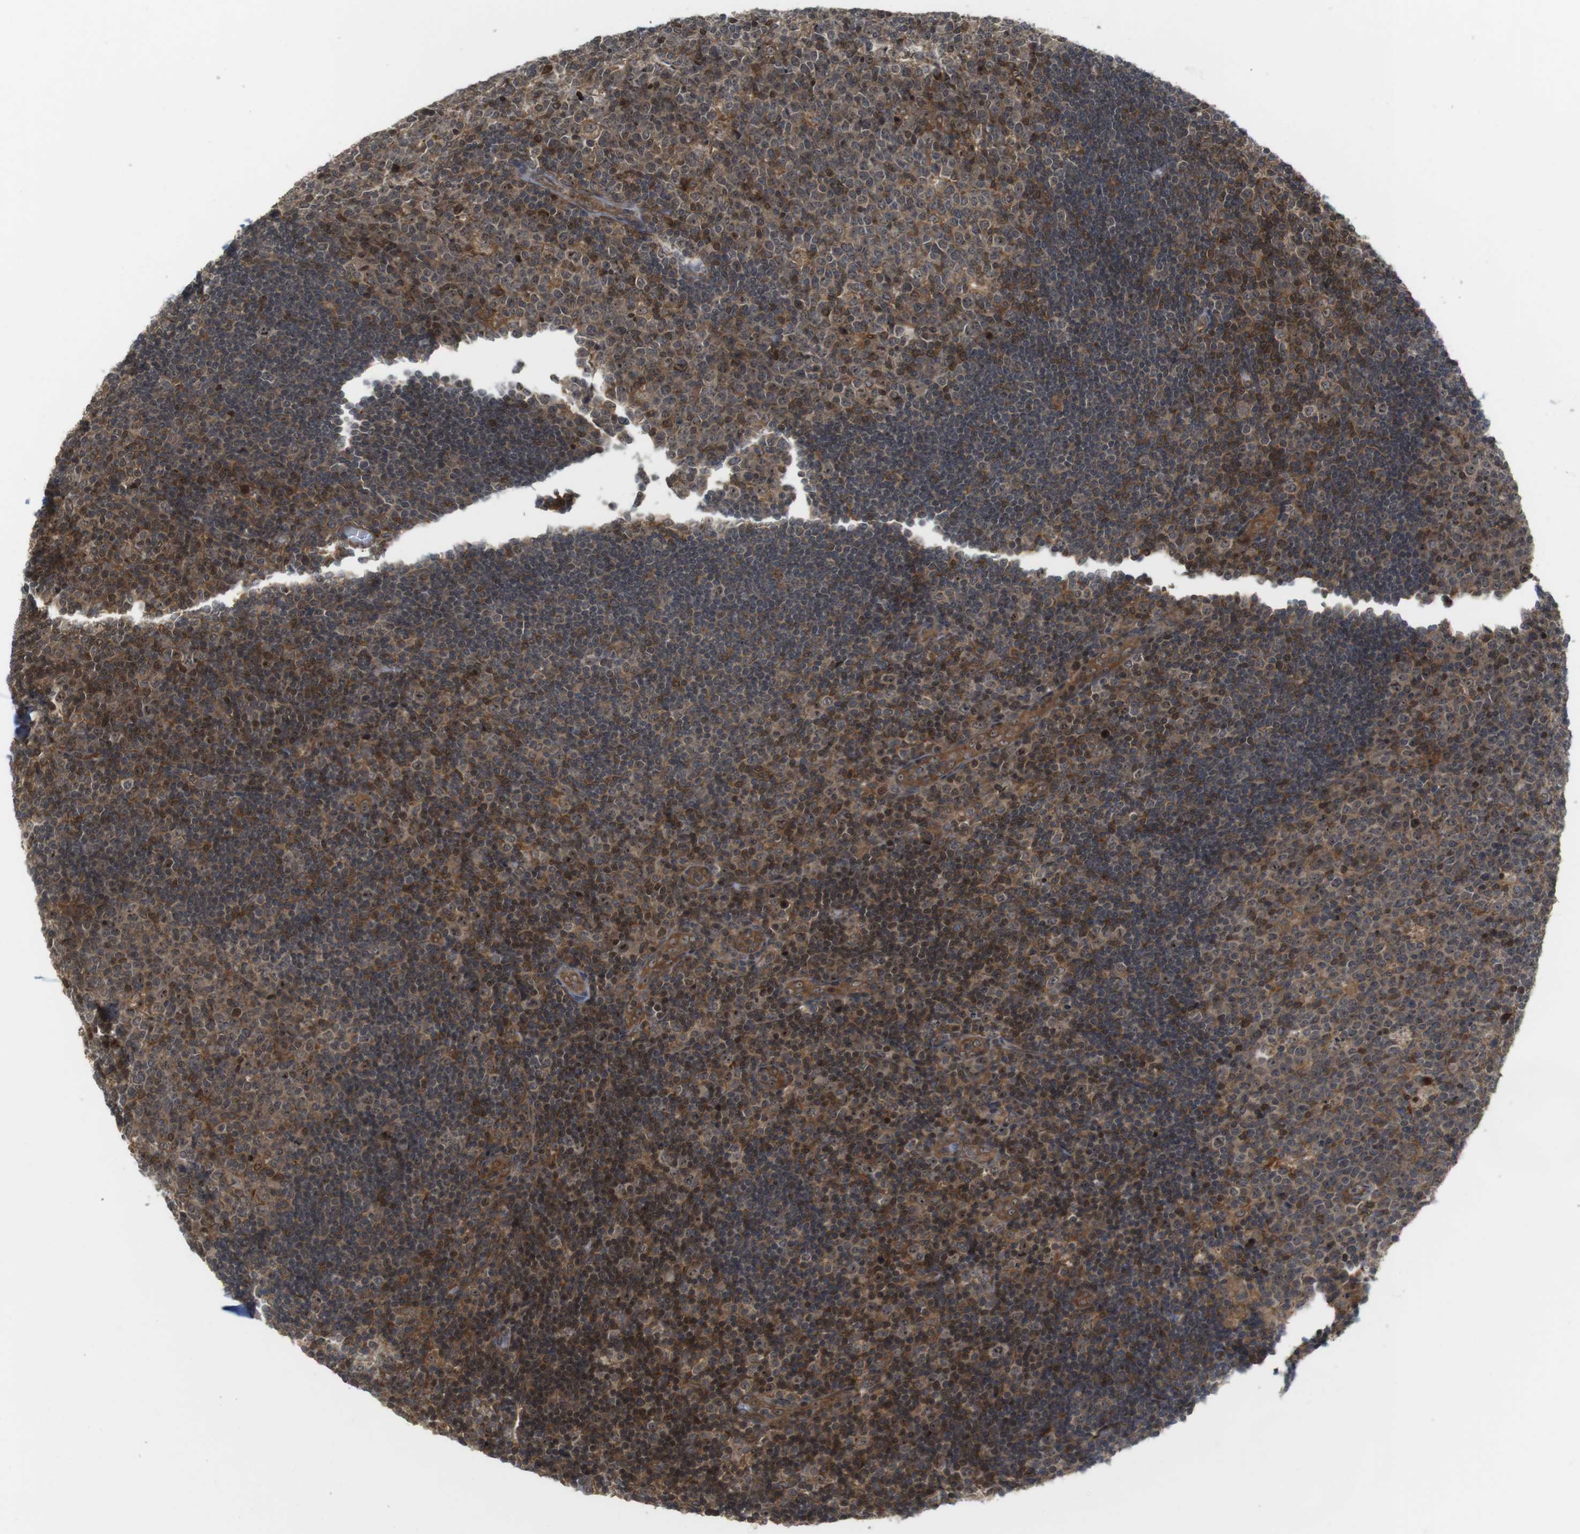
{"staining": {"intensity": "moderate", "quantity": ">75%", "location": "cytoplasmic/membranous,nuclear"}, "tissue": "lymph node", "cell_type": "Germinal center cells", "image_type": "normal", "snomed": [{"axis": "morphology", "description": "Normal tissue, NOS"}, {"axis": "topography", "description": "Lymph node"}, {"axis": "topography", "description": "Salivary gland"}], "caption": "Immunohistochemical staining of benign human lymph node demonstrates >75% levels of moderate cytoplasmic/membranous,nuclear protein staining in approximately >75% of germinal center cells.", "gene": "CC2D1A", "patient": {"sex": "male", "age": 8}}